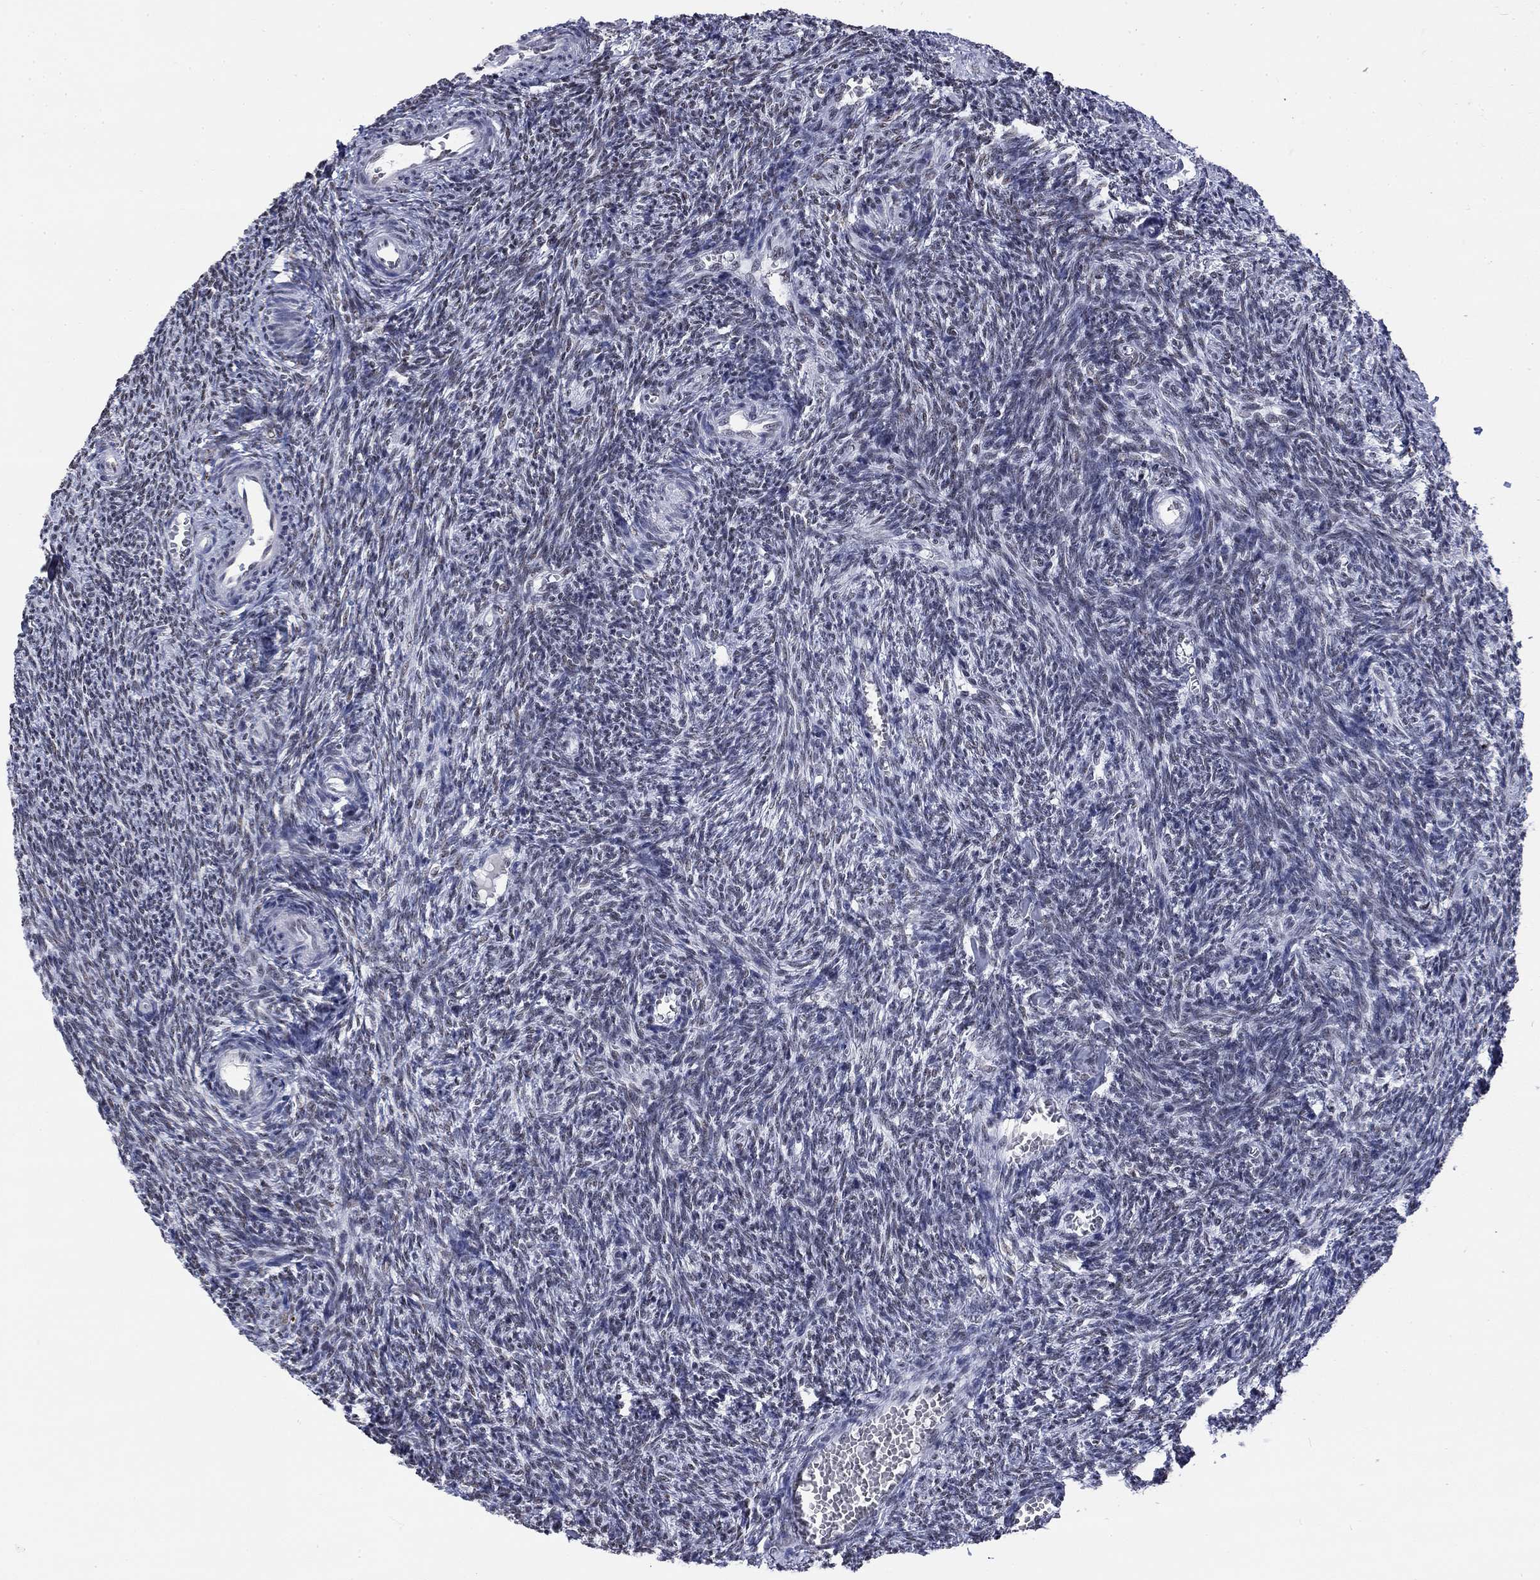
{"staining": {"intensity": "negative", "quantity": "none", "location": "none"}, "tissue": "ovary", "cell_type": "Ovarian stroma cells", "image_type": "normal", "snomed": [{"axis": "morphology", "description": "Normal tissue, NOS"}, {"axis": "topography", "description": "Ovary"}], "caption": "High power microscopy image of an immunohistochemistry histopathology image of benign ovary, revealing no significant positivity in ovarian stroma cells.", "gene": "CSRNP3", "patient": {"sex": "female", "age": 27}}